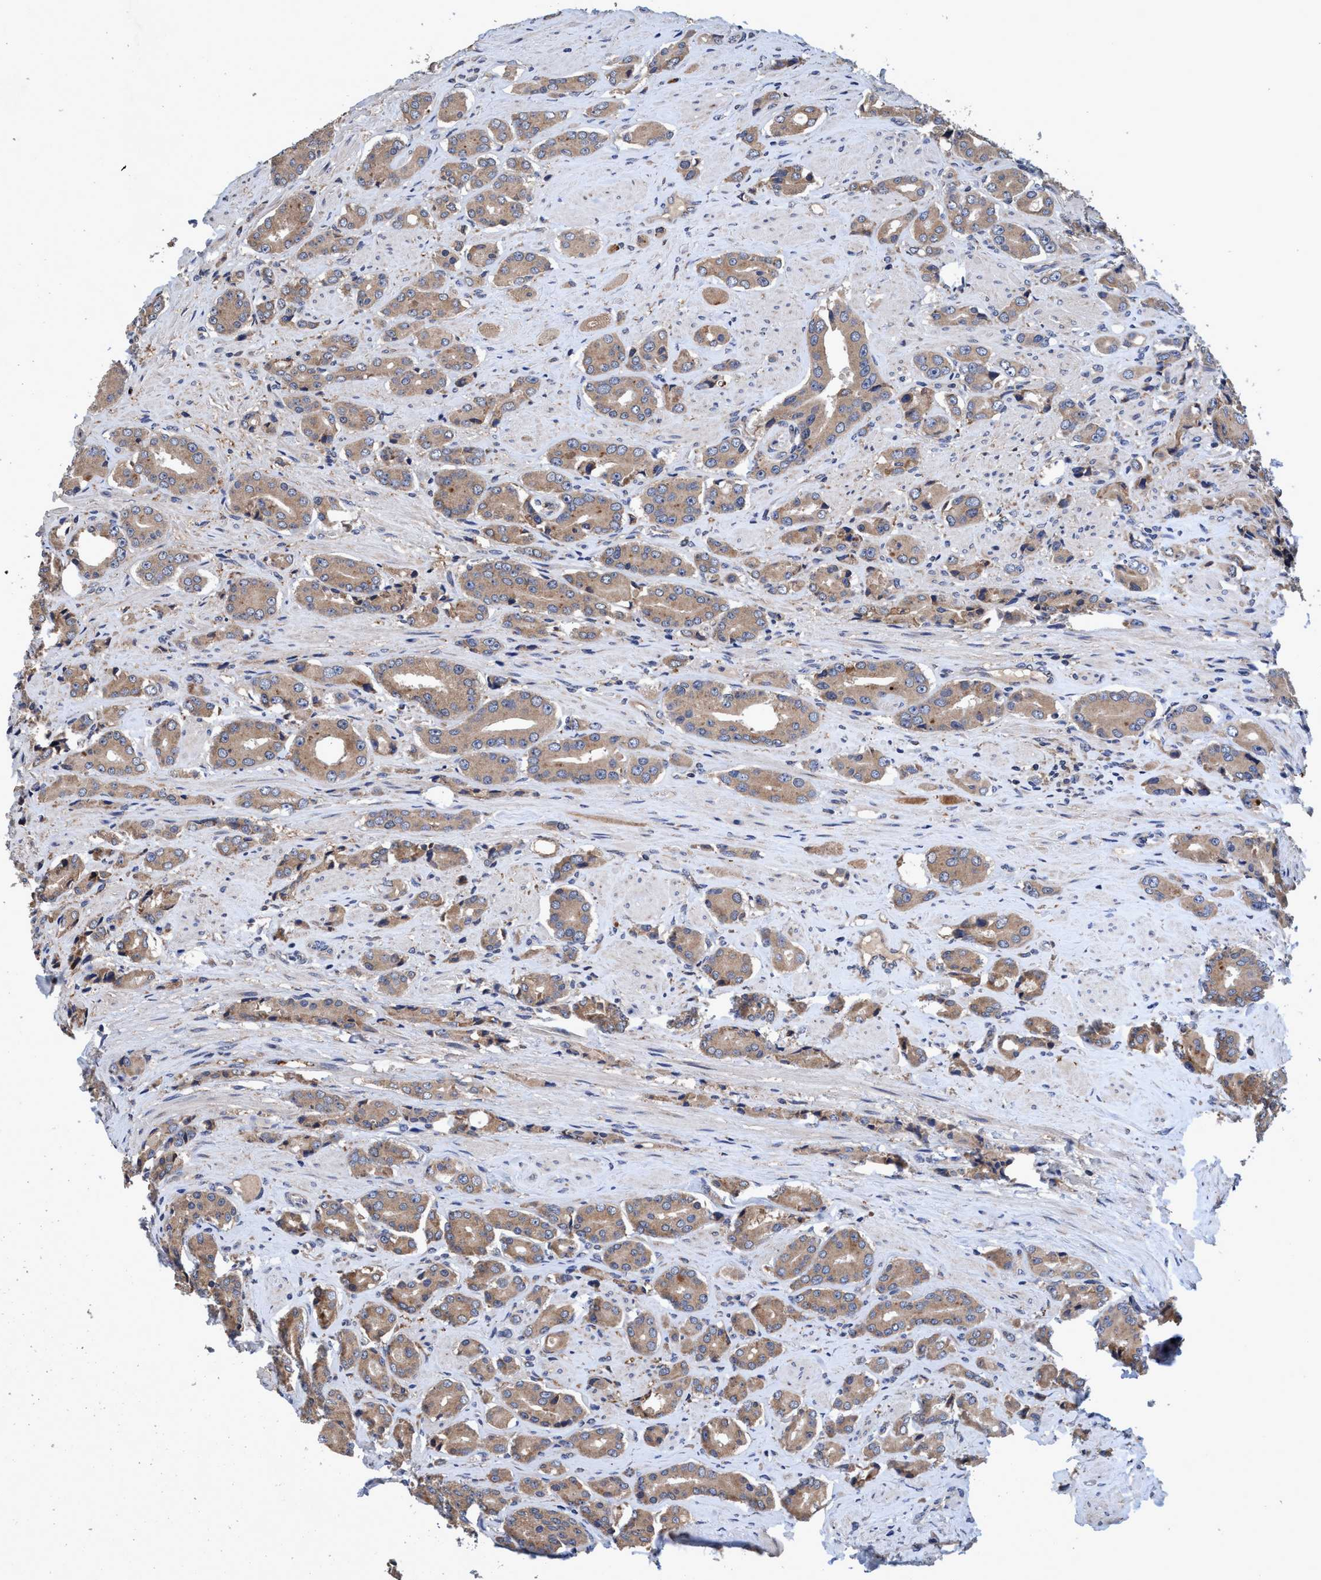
{"staining": {"intensity": "weak", "quantity": ">75%", "location": "cytoplasmic/membranous"}, "tissue": "prostate cancer", "cell_type": "Tumor cells", "image_type": "cancer", "snomed": [{"axis": "morphology", "description": "Adenocarcinoma, High grade"}, {"axis": "topography", "description": "Prostate"}], "caption": "A brown stain labels weak cytoplasmic/membranous positivity of a protein in human prostate cancer (high-grade adenocarcinoma) tumor cells.", "gene": "CALCOCO2", "patient": {"sex": "male", "age": 71}}